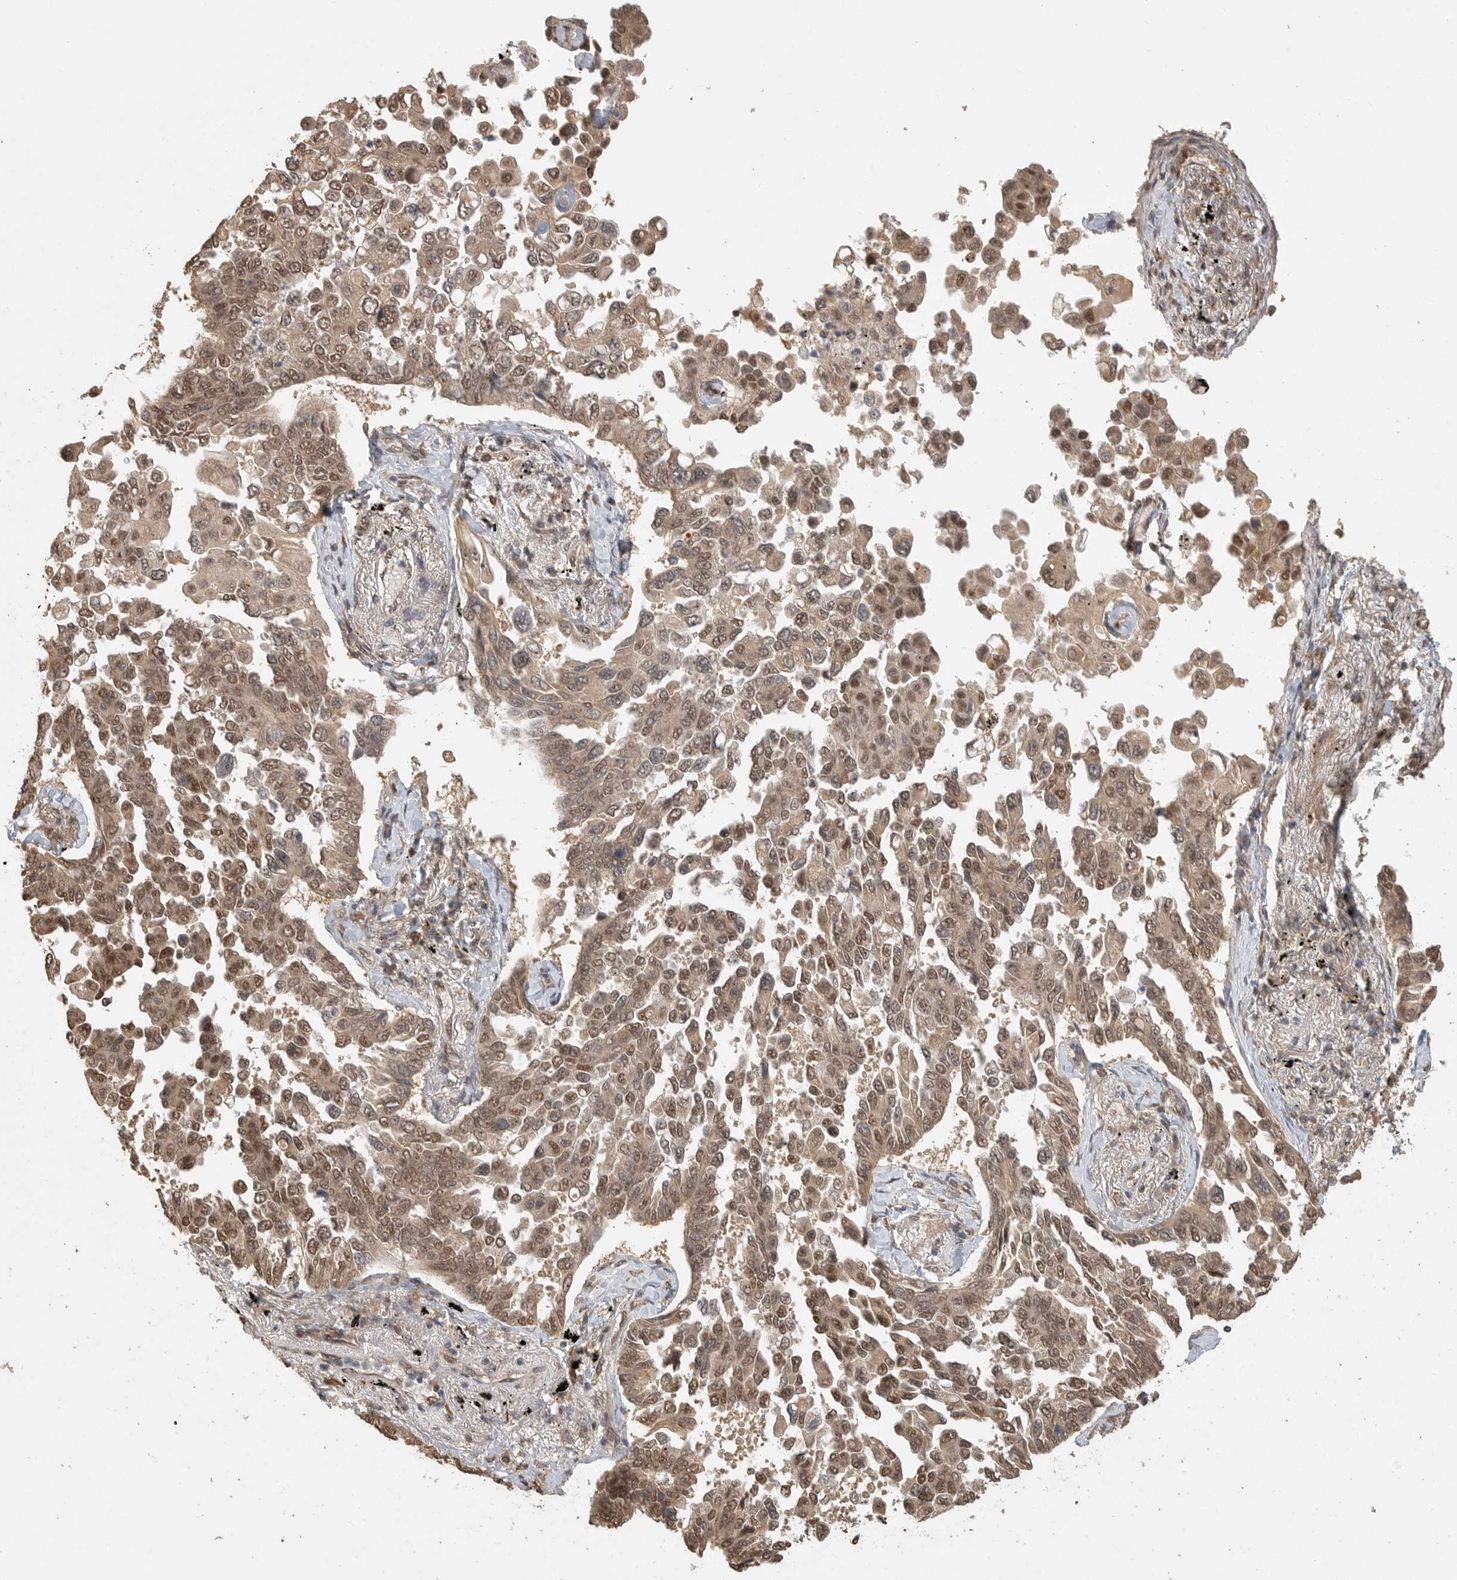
{"staining": {"intensity": "moderate", "quantity": ">75%", "location": "cytoplasmic/membranous,nuclear"}, "tissue": "lung cancer", "cell_type": "Tumor cells", "image_type": "cancer", "snomed": [{"axis": "morphology", "description": "Adenocarcinoma, NOS"}, {"axis": "topography", "description": "Lung"}], "caption": "A micrograph of human adenocarcinoma (lung) stained for a protein demonstrates moderate cytoplasmic/membranous and nuclear brown staining in tumor cells.", "gene": "DFFA", "patient": {"sex": "female", "age": 67}}